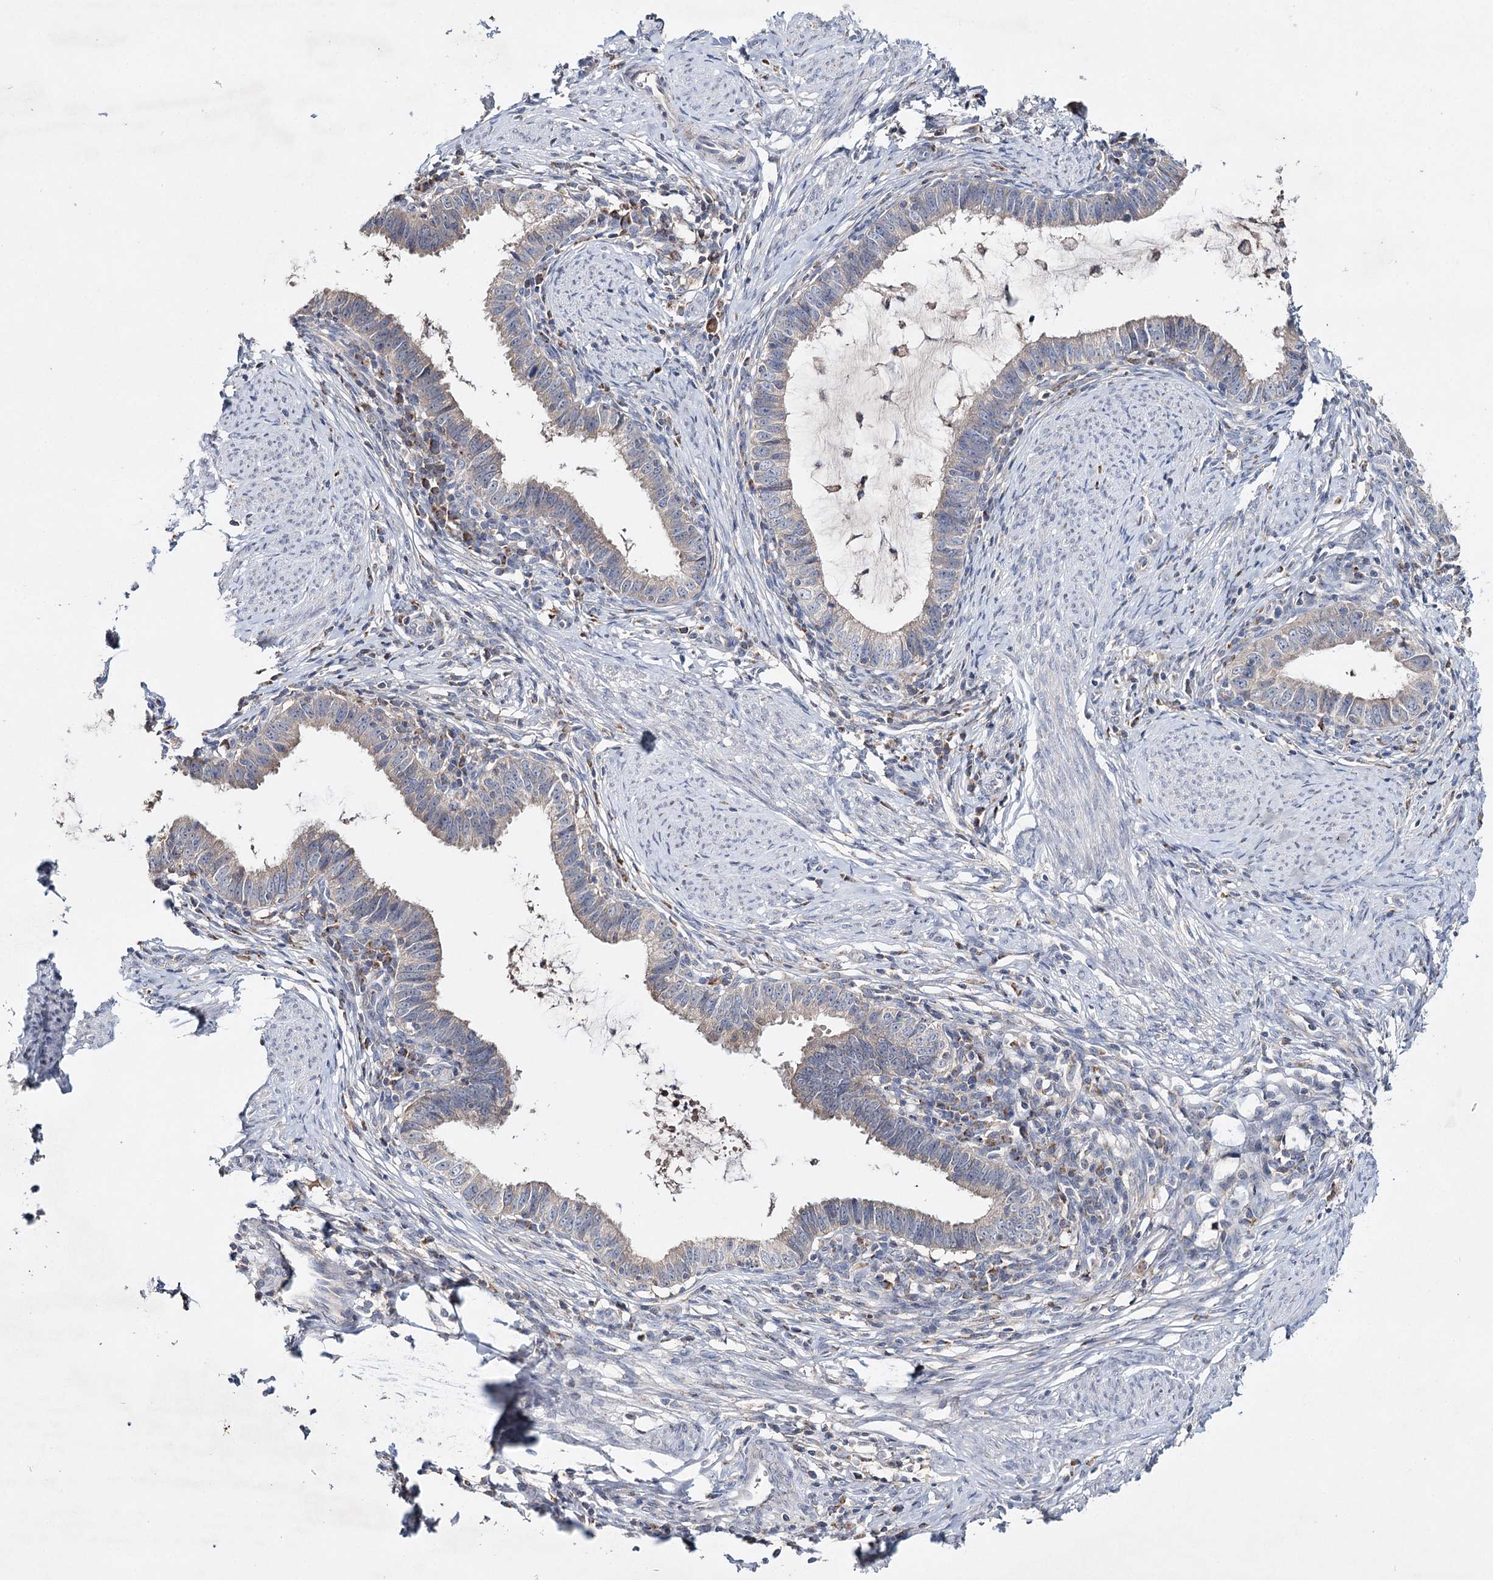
{"staining": {"intensity": "weak", "quantity": "<25%", "location": "cytoplasmic/membranous"}, "tissue": "cervical cancer", "cell_type": "Tumor cells", "image_type": "cancer", "snomed": [{"axis": "morphology", "description": "Adenocarcinoma, NOS"}, {"axis": "topography", "description": "Cervix"}], "caption": "A photomicrograph of human cervical adenocarcinoma is negative for staining in tumor cells.", "gene": "CFAP46", "patient": {"sex": "female", "age": 36}}